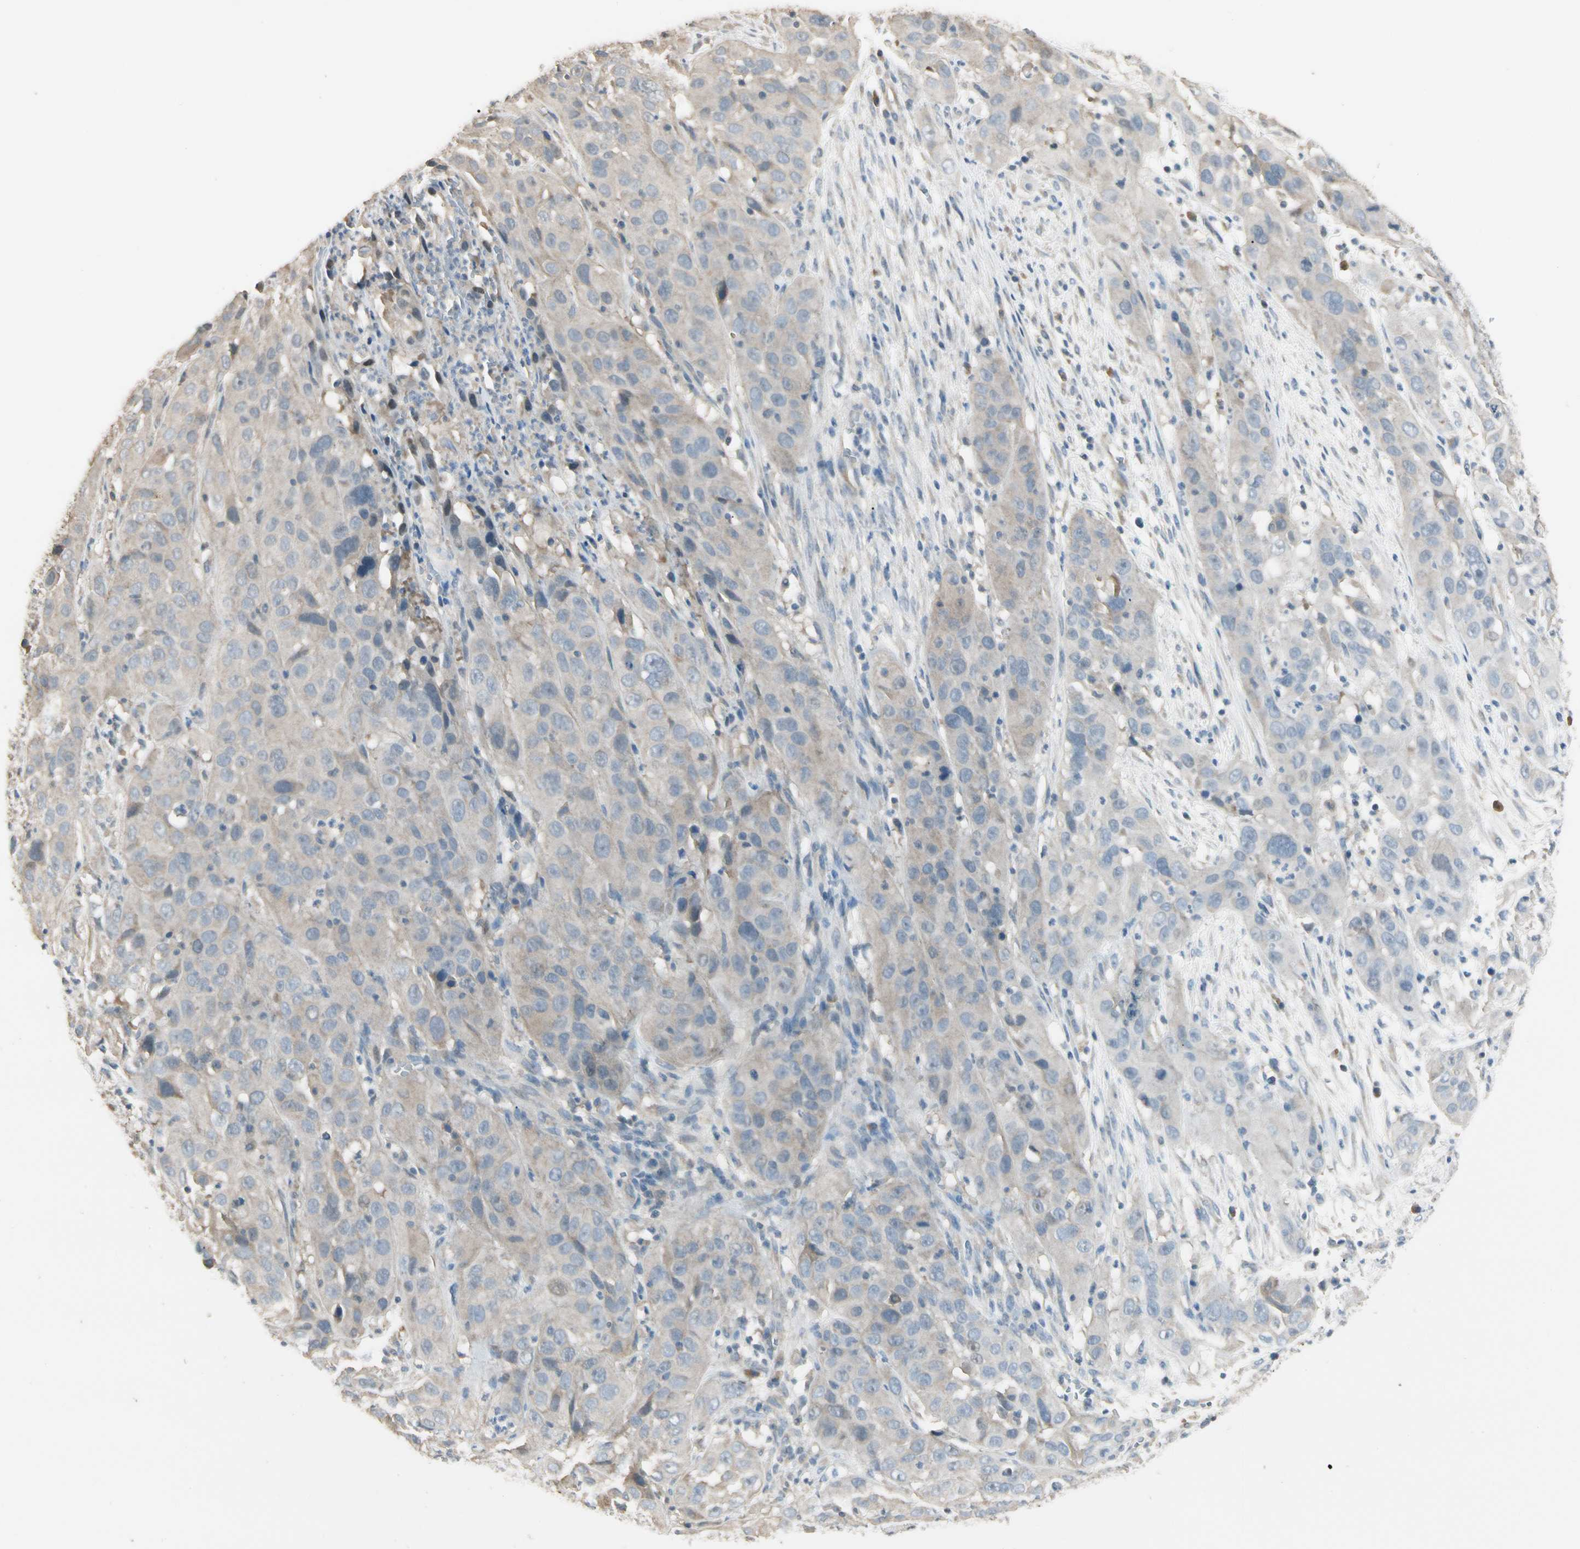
{"staining": {"intensity": "weak", "quantity": "25%-75%", "location": "cytoplasmic/membranous"}, "tissue": "cervical cancer", "cell_type": "Tumor cells", "image_type": "cancer", "snomed": [{"axis": "morphology", "description": "Squamous cell carcinoma, NOS"}, {"axis": "topography", "description": "Cervix"}], "caption": "Cervical cancer (squamous cell carcinoma) stained for a protein shows weak cytoplasmic/membranous positivity in tumor cells. (DAB IHC, brown staining for protein, blue staining for nuclei).", "gene": "GNE", "patient": {"sex": "female", "age": 32}}